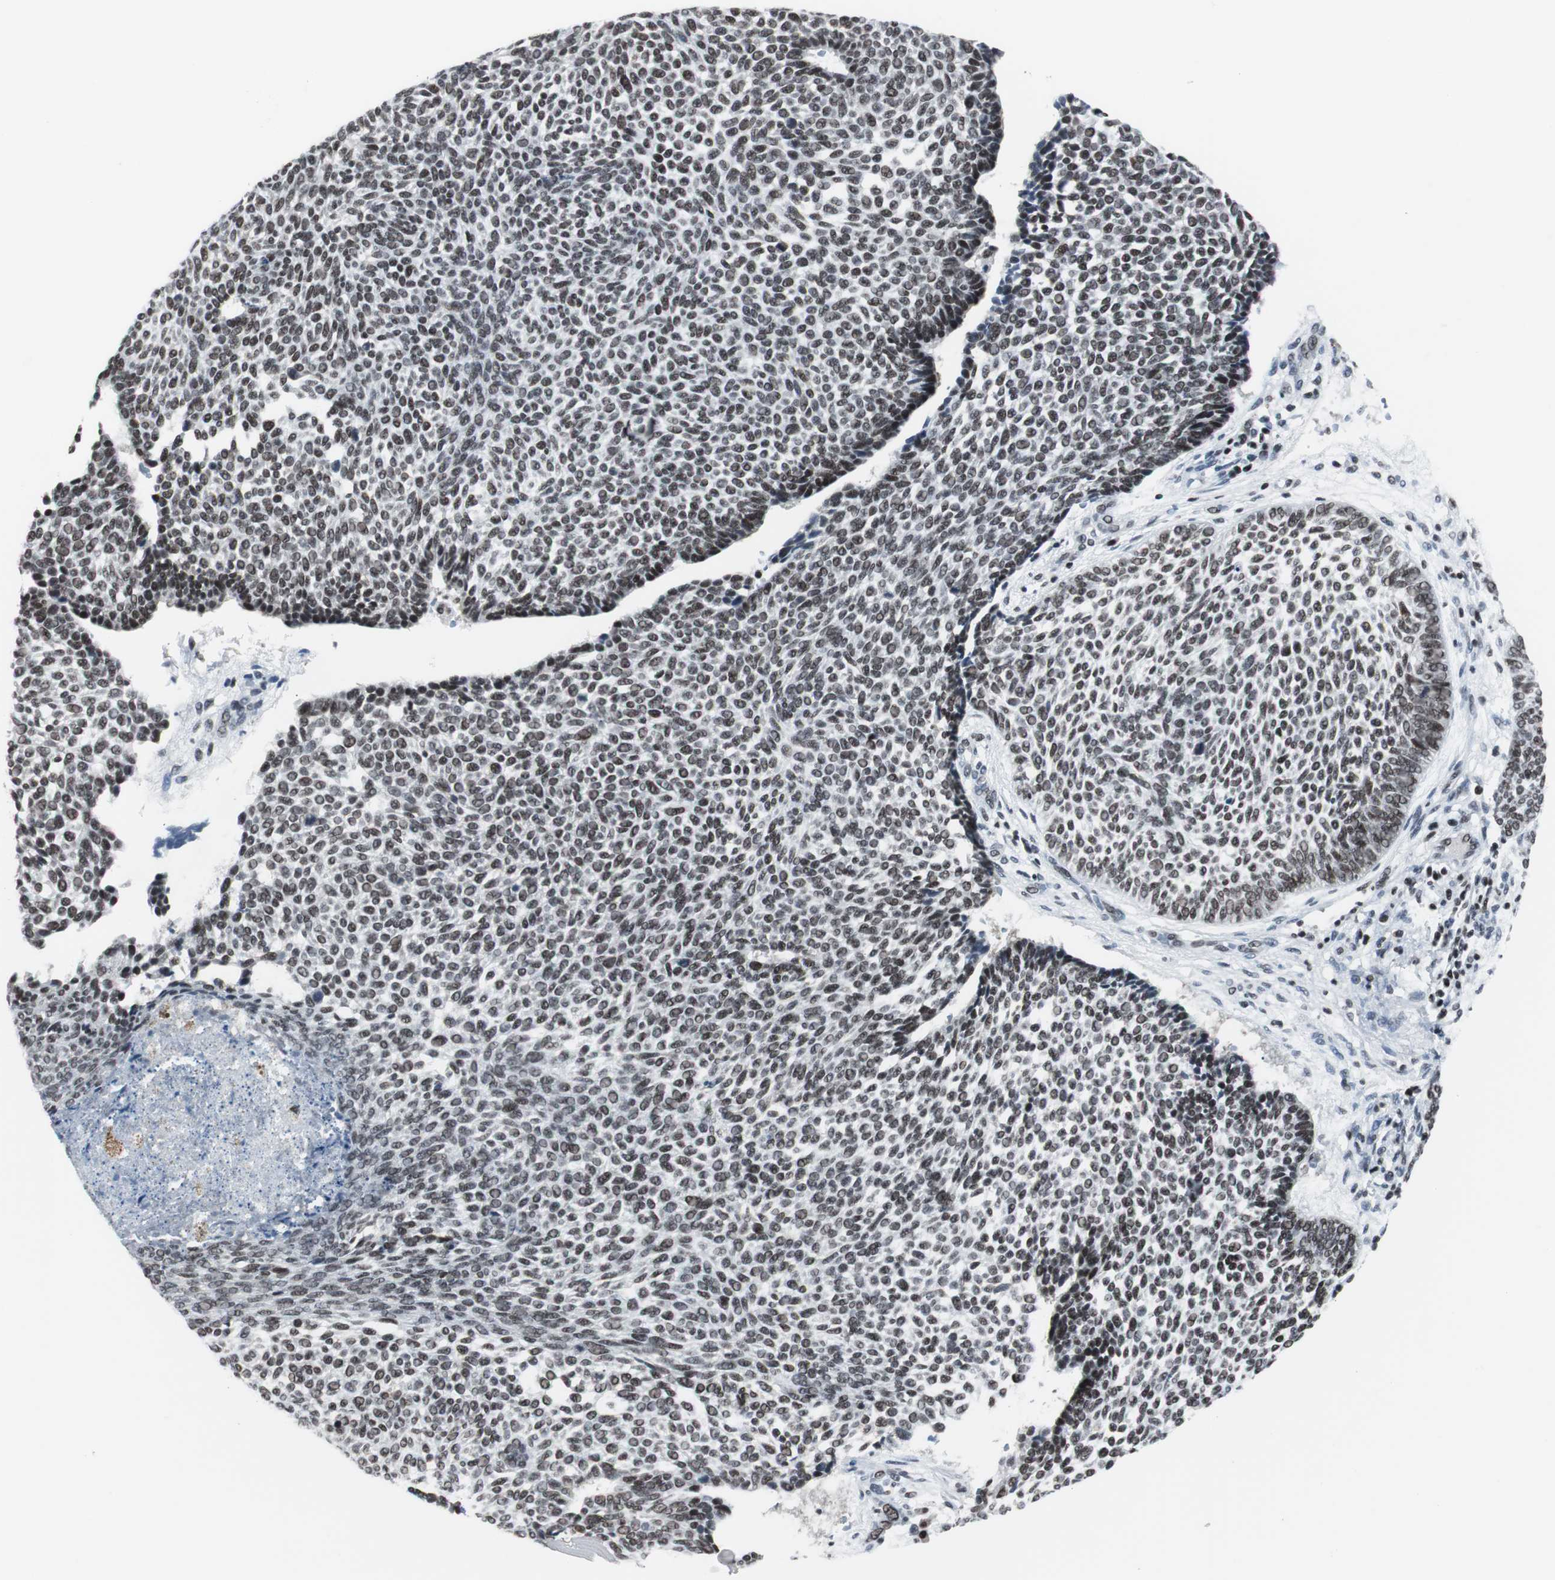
{"staining": {"intensity": "moderate", "quantity": ">75%", "location": "nuclear"}, "tissue": "skin cancer", "cell_type": "Tumor cells", "image_type": "cancer", "snomed": [{"axis": "morphology", "description": "Normal tissue, NOS"}, {"axis": "morphology", "description": "Basal cell carcinoma"}, {"axis": "topography", "description": "Skin"}], "caption": "An image showing moderate nuclear positivity in about >75% of tumor cells in skin cancer, as visualized by brown immunohistochemical staining.", "gene": "RAD9A", "patient": {"sex": "male", "age": 87}}